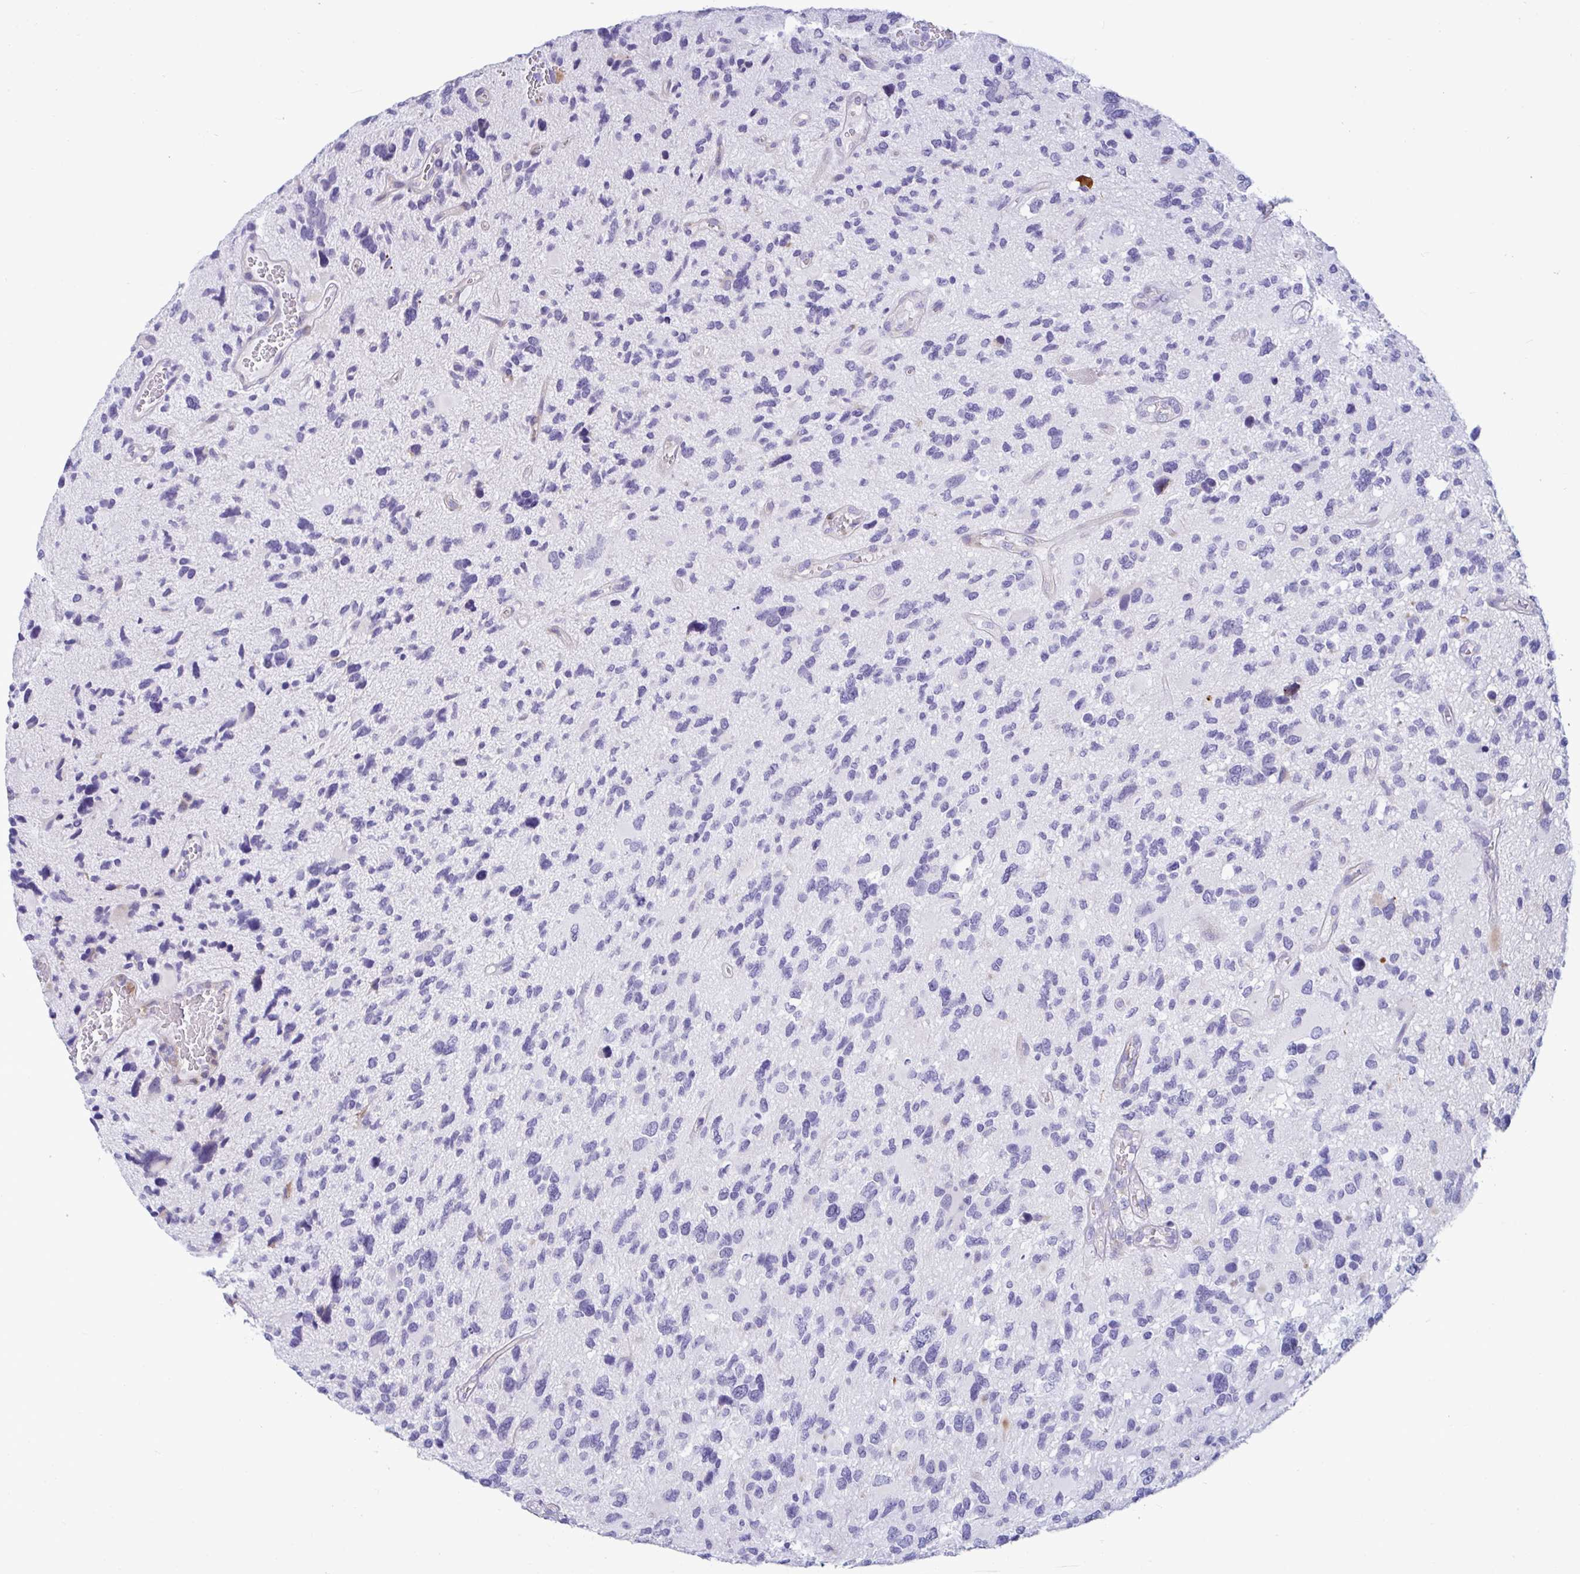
{"staining": {"intensity": "negative", "quantity": "none", "location": "none"}, "tissue": "glioma", "cell_type": "Tumor cells", "image_type": "cancer", "snomed": [{"axis": "morphology", "description": "Glioma, malignant, High grade"}, {"axis": "topography", "description": "Brain"}], "caption": "The immunohistochemistry (IHC) photomicrograph has no significant positivity in tumor cells of glioma tissue.", "gene": "TFPI2", "patient": {"sex": "female", "age": 11}}